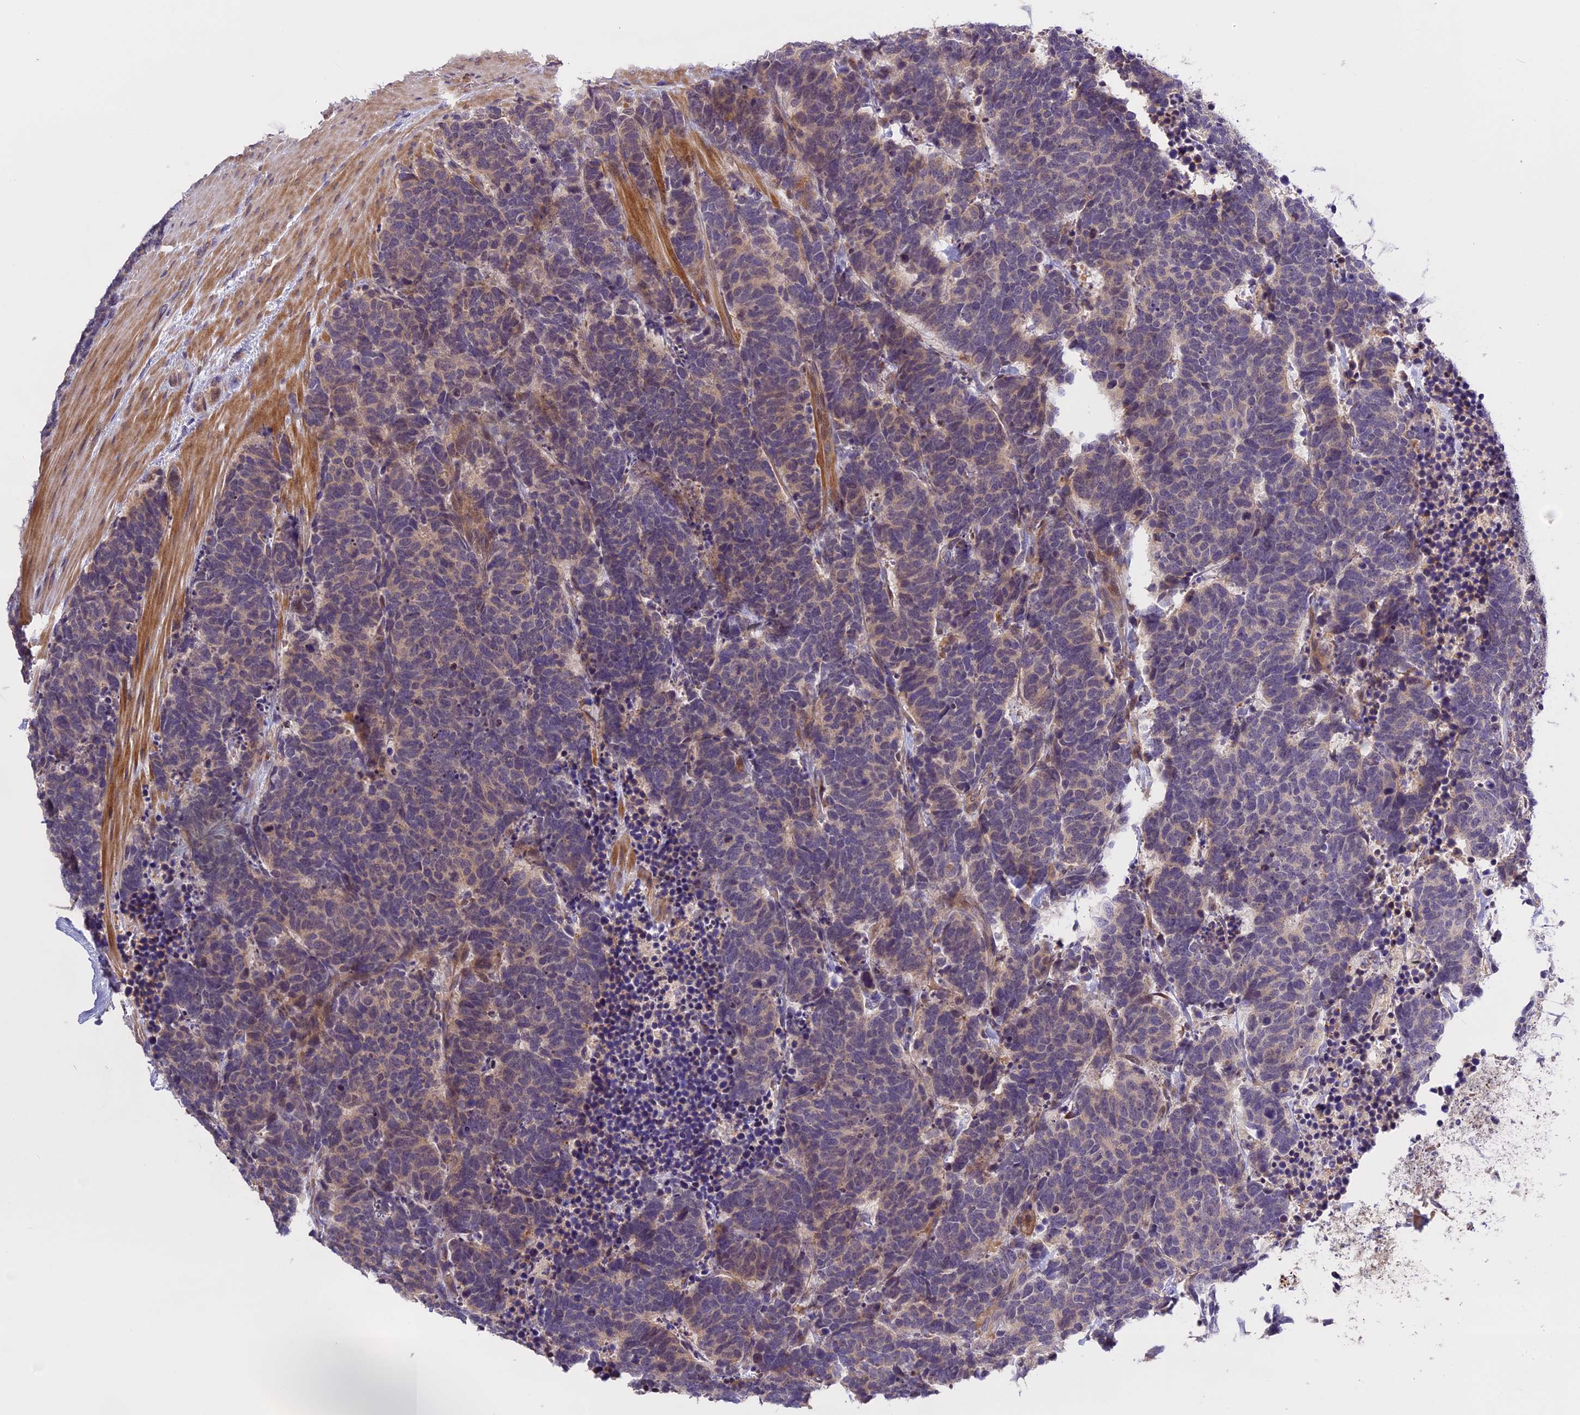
{"staining": {"intensity": "weak", "quantity": ">75%", "location": "cytoplasmic/membranous"}, "tissue": "carcinoid", "cell_type": "Tumor cells", "image_type": "cancer", "snomed": [{"axis": "morphology", "description": "Carcinoma, NOS"}, {"axis": "morphology", "description": "Carcinoid, malignant, NOS"}, {"axis": "topography", "description": "Urinary bladder"}], "caption": "A histopathology image of carcinoid stained for a protein displays weak cytoplasmic/membranous brown staining in tumor cells.", "gene": "ABCC10", "patient": {"sex": "male", "age": 57}}